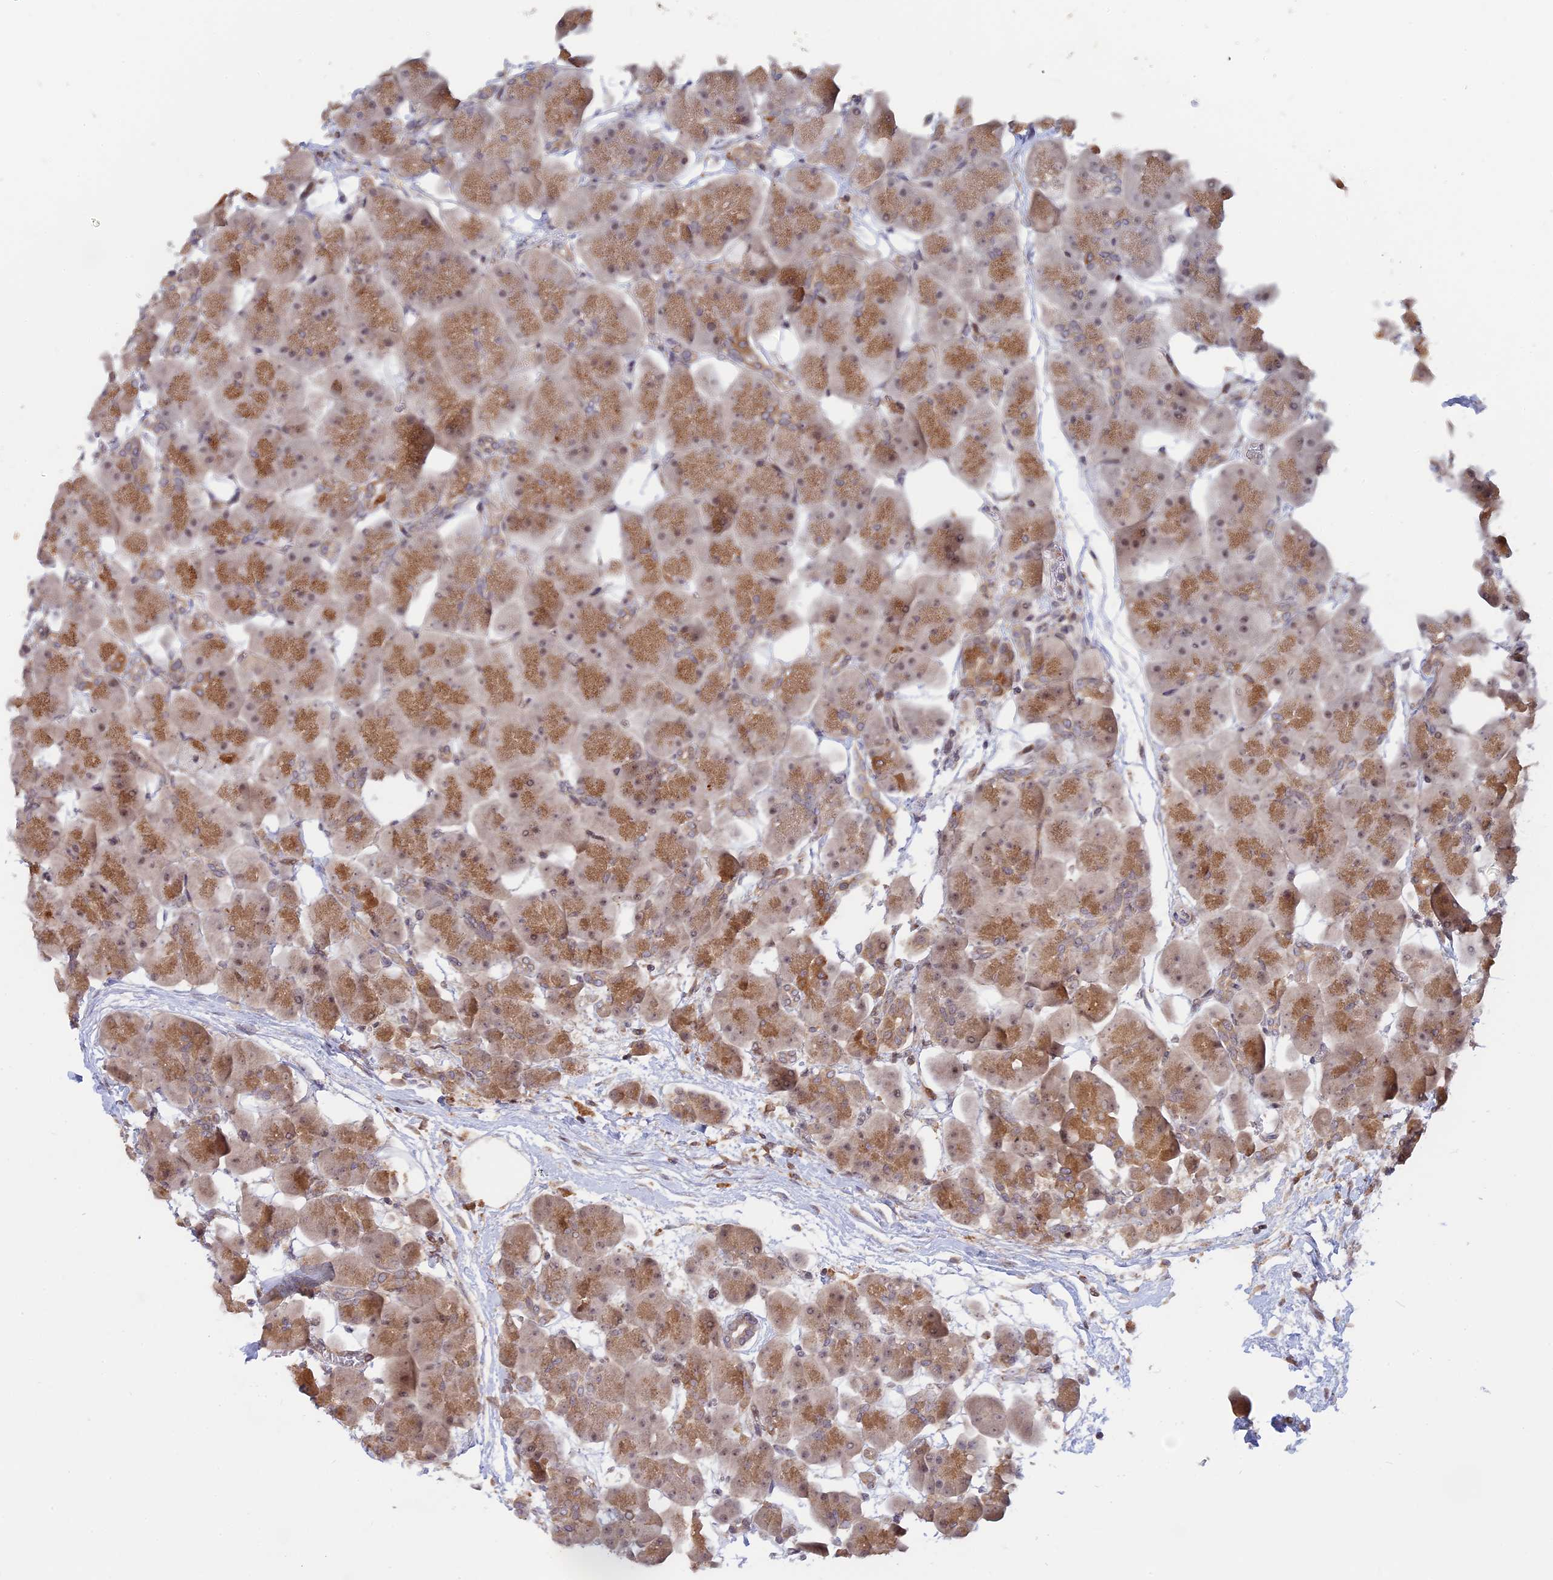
{"staining": {"intensity": "moderate", "quantity": ">75%", "location": "cytoplasmic/membranous,nuclear"}, "tissue": "pancreas", "cell_type": "Exocrine glandular cells", "image_type": "normal", "snomed": [{"axis": "morphology", "description": "Normal tissue, NOS"}, {"axis": "topography", "description": "Pancreas"}], "caption": "Immunohistochemistry image of unremarkable human pancreas stained for a protein (brown), which exhibits medium levels of moderate cytoplasmic/membranous,nuclear staining in about >75% of exocrine glandular cells.", "gene": "GSKIP", "patient": {"sex": "male", "age": 66}}